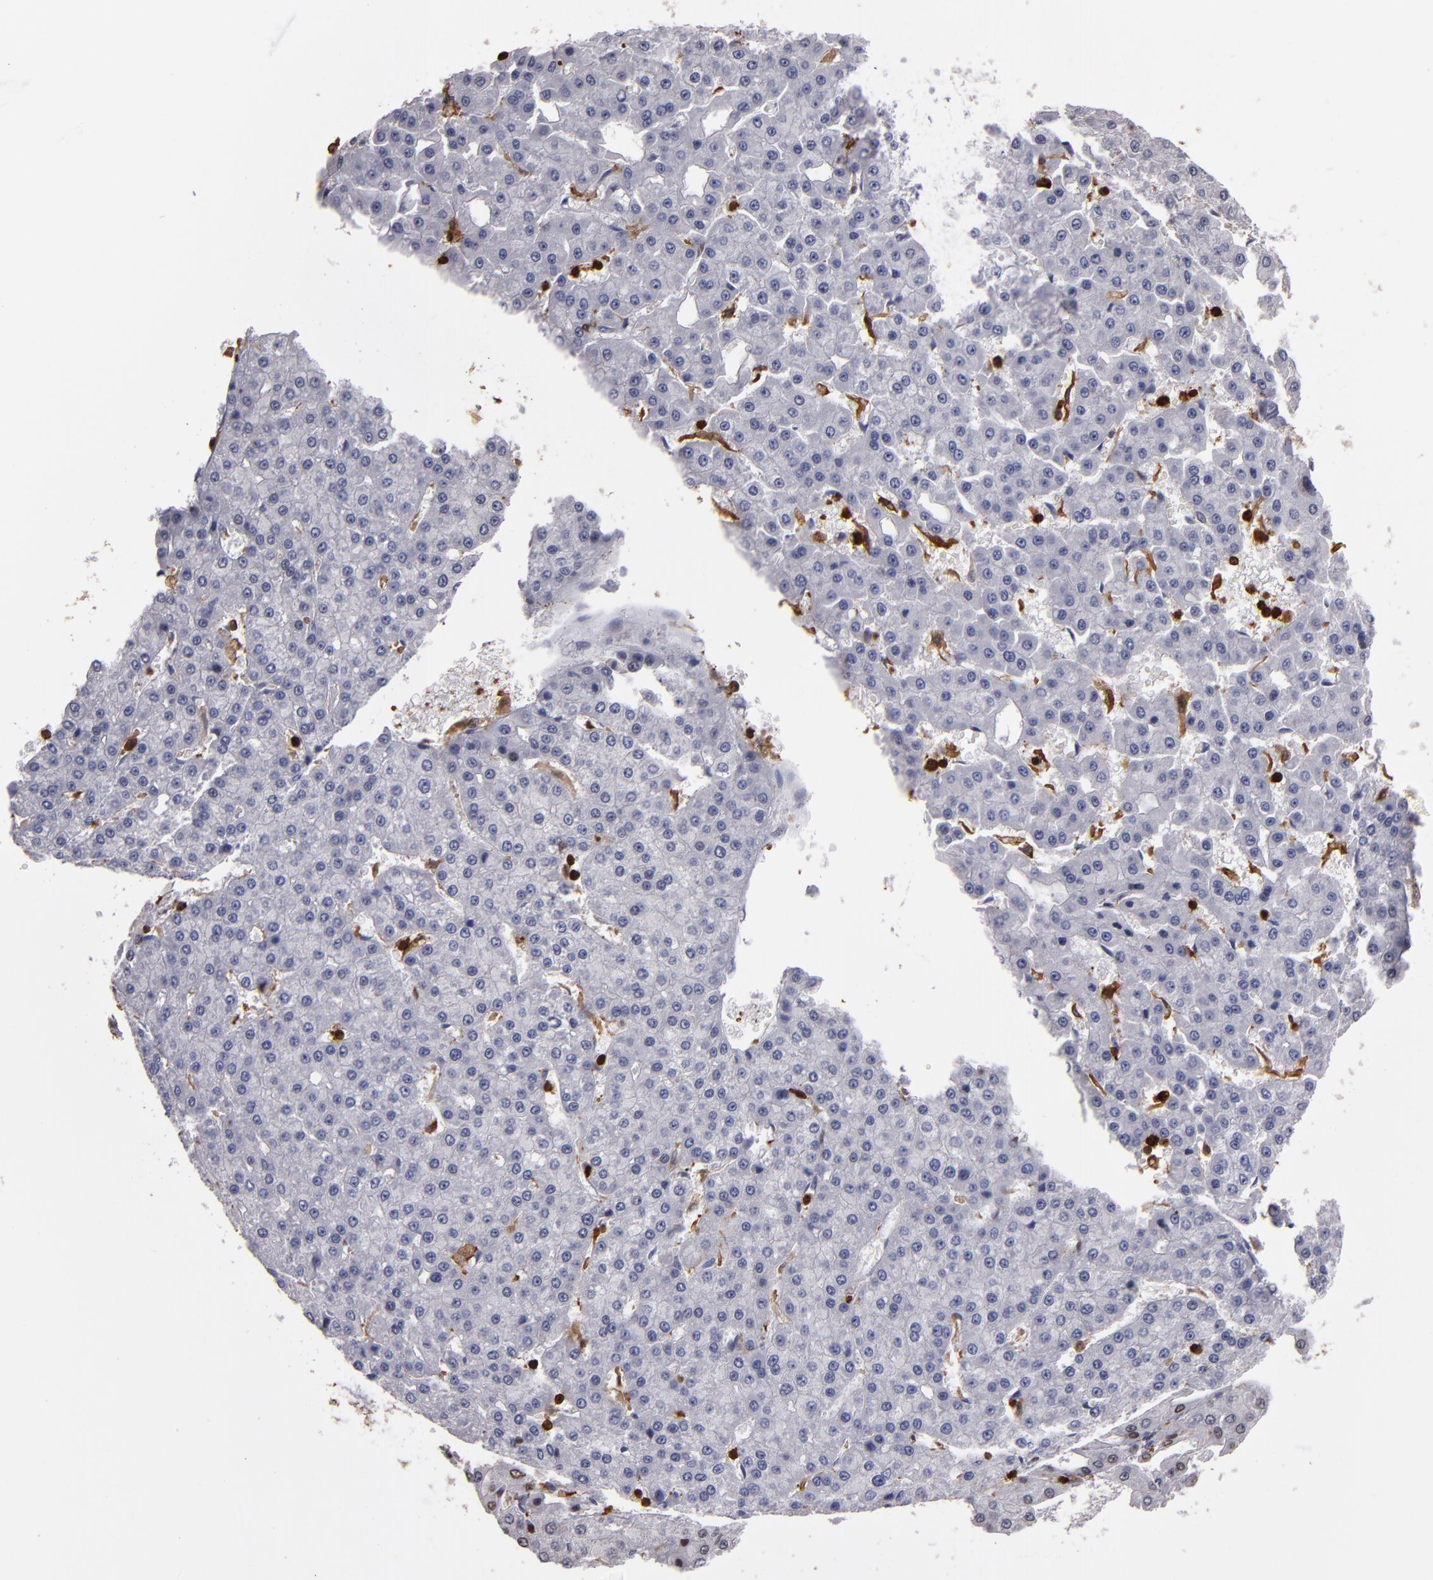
{"staining": {"intensity": "moderate", "quantity": "25%-75%", "location": "nuclear"}, "tissue": "liver cancer", "cell_type": "Tumor cells", "image_type": "cancer", "snomed": [{"axis": "morphology", "description": "Carcinoma, Hepatocellular, NOS"}, {"axis": "topography", "description": "Liver"}], "caption": "Protein expression analysis of human liver cancer (hepatocellular carcinoma) reveals moderate nuclear expression in about 25%-75% of tumor cells.", "gene": "WAS", "patient": {"sex": "male", "age": 47}}